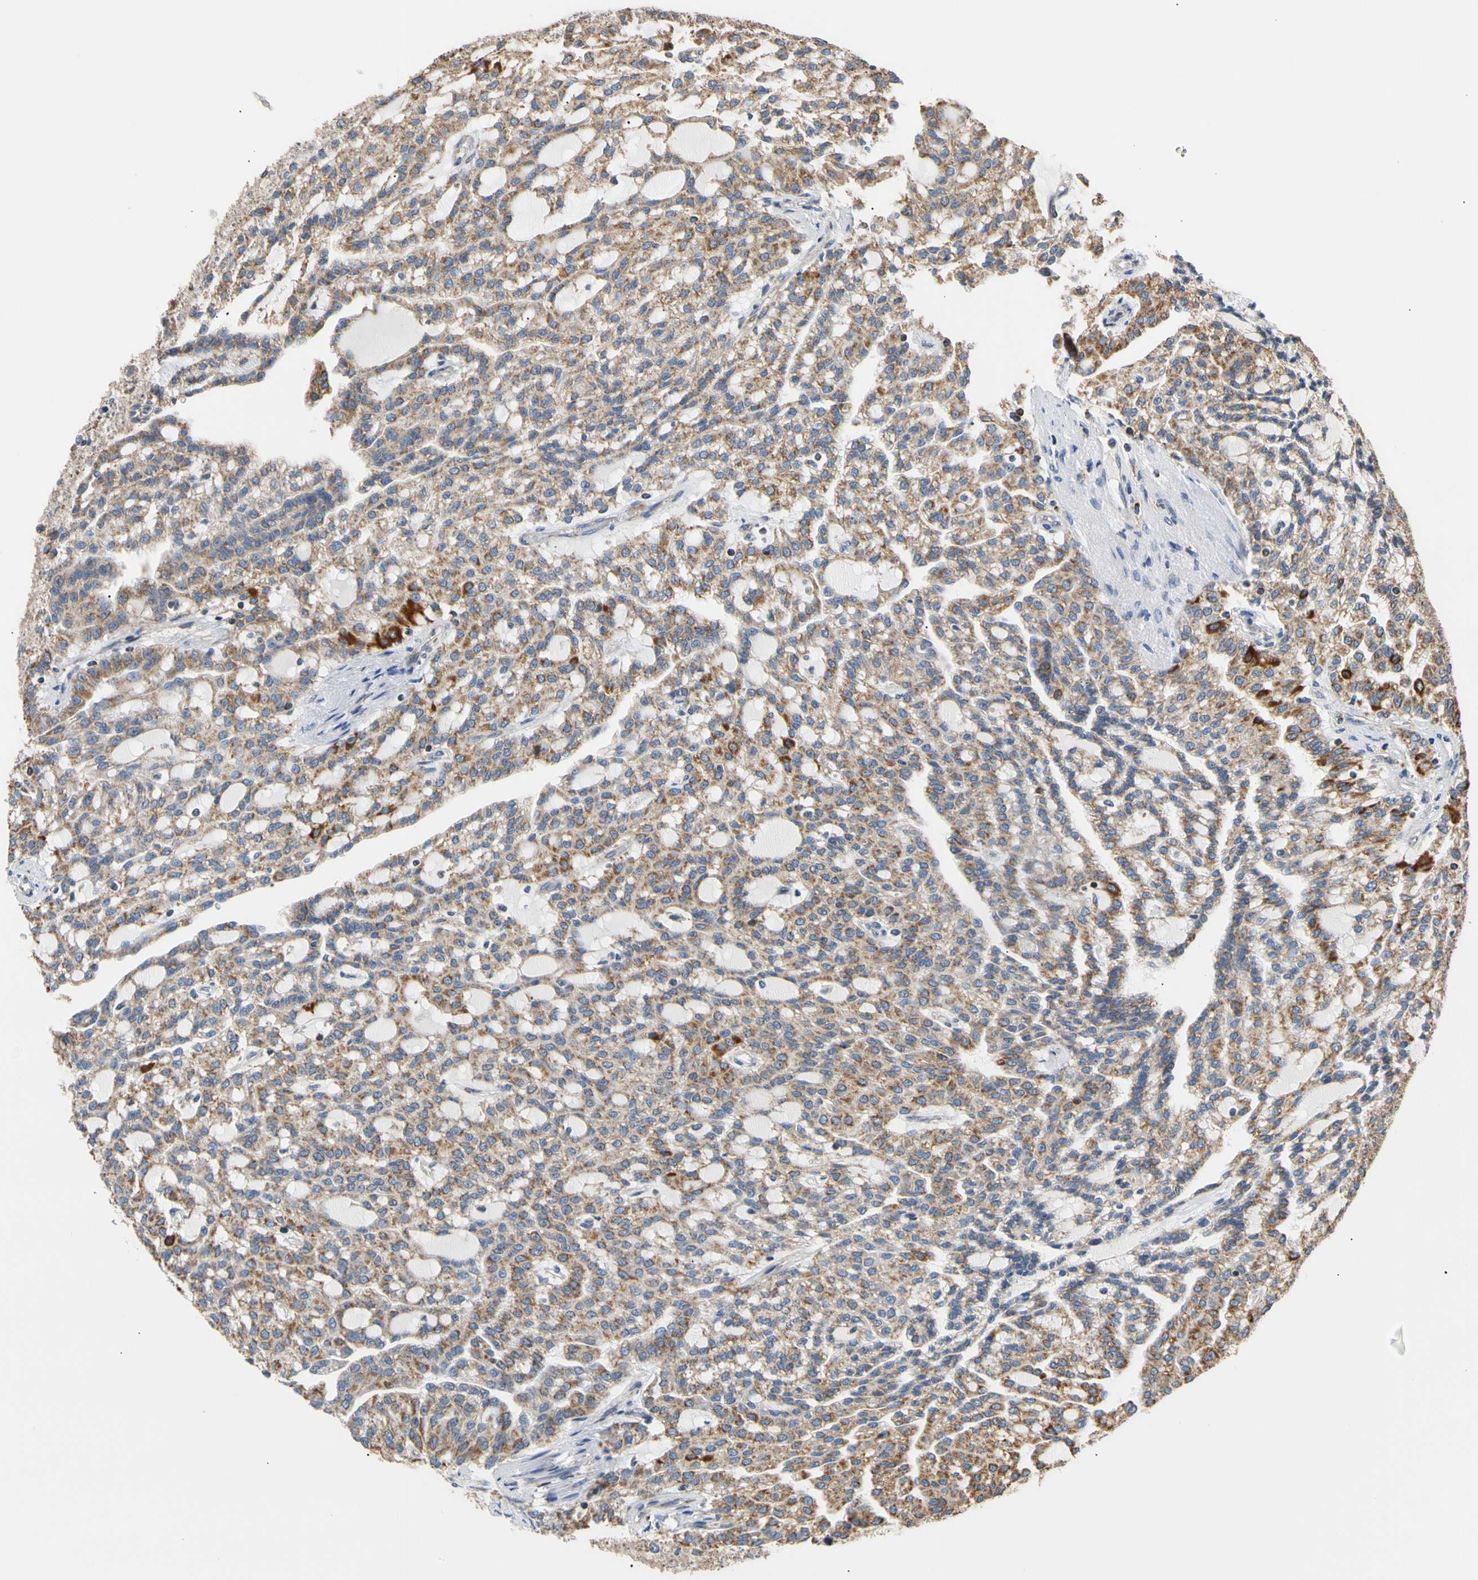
{"staining": {"intensity": "moderate", "quantity": ">75%", "location": "cytoplasmic/membranous"}, "tissue": "renal cancer", "cell_type": "Tumor cells", "image_type": "cancer", "snomed": [{"axis": "morphology", "description": "Adenocarcinoma, NOS"}, {"axis": "topography", "description": "Kidney"}], "caption": "Protein expression analysis of human renal cancer reveals moderate cytoplasmic/membranous staining in approximately >75% of tumor cells.", "gene": "PLGRKT", "patient": {"sex": "male", "age": 63}}